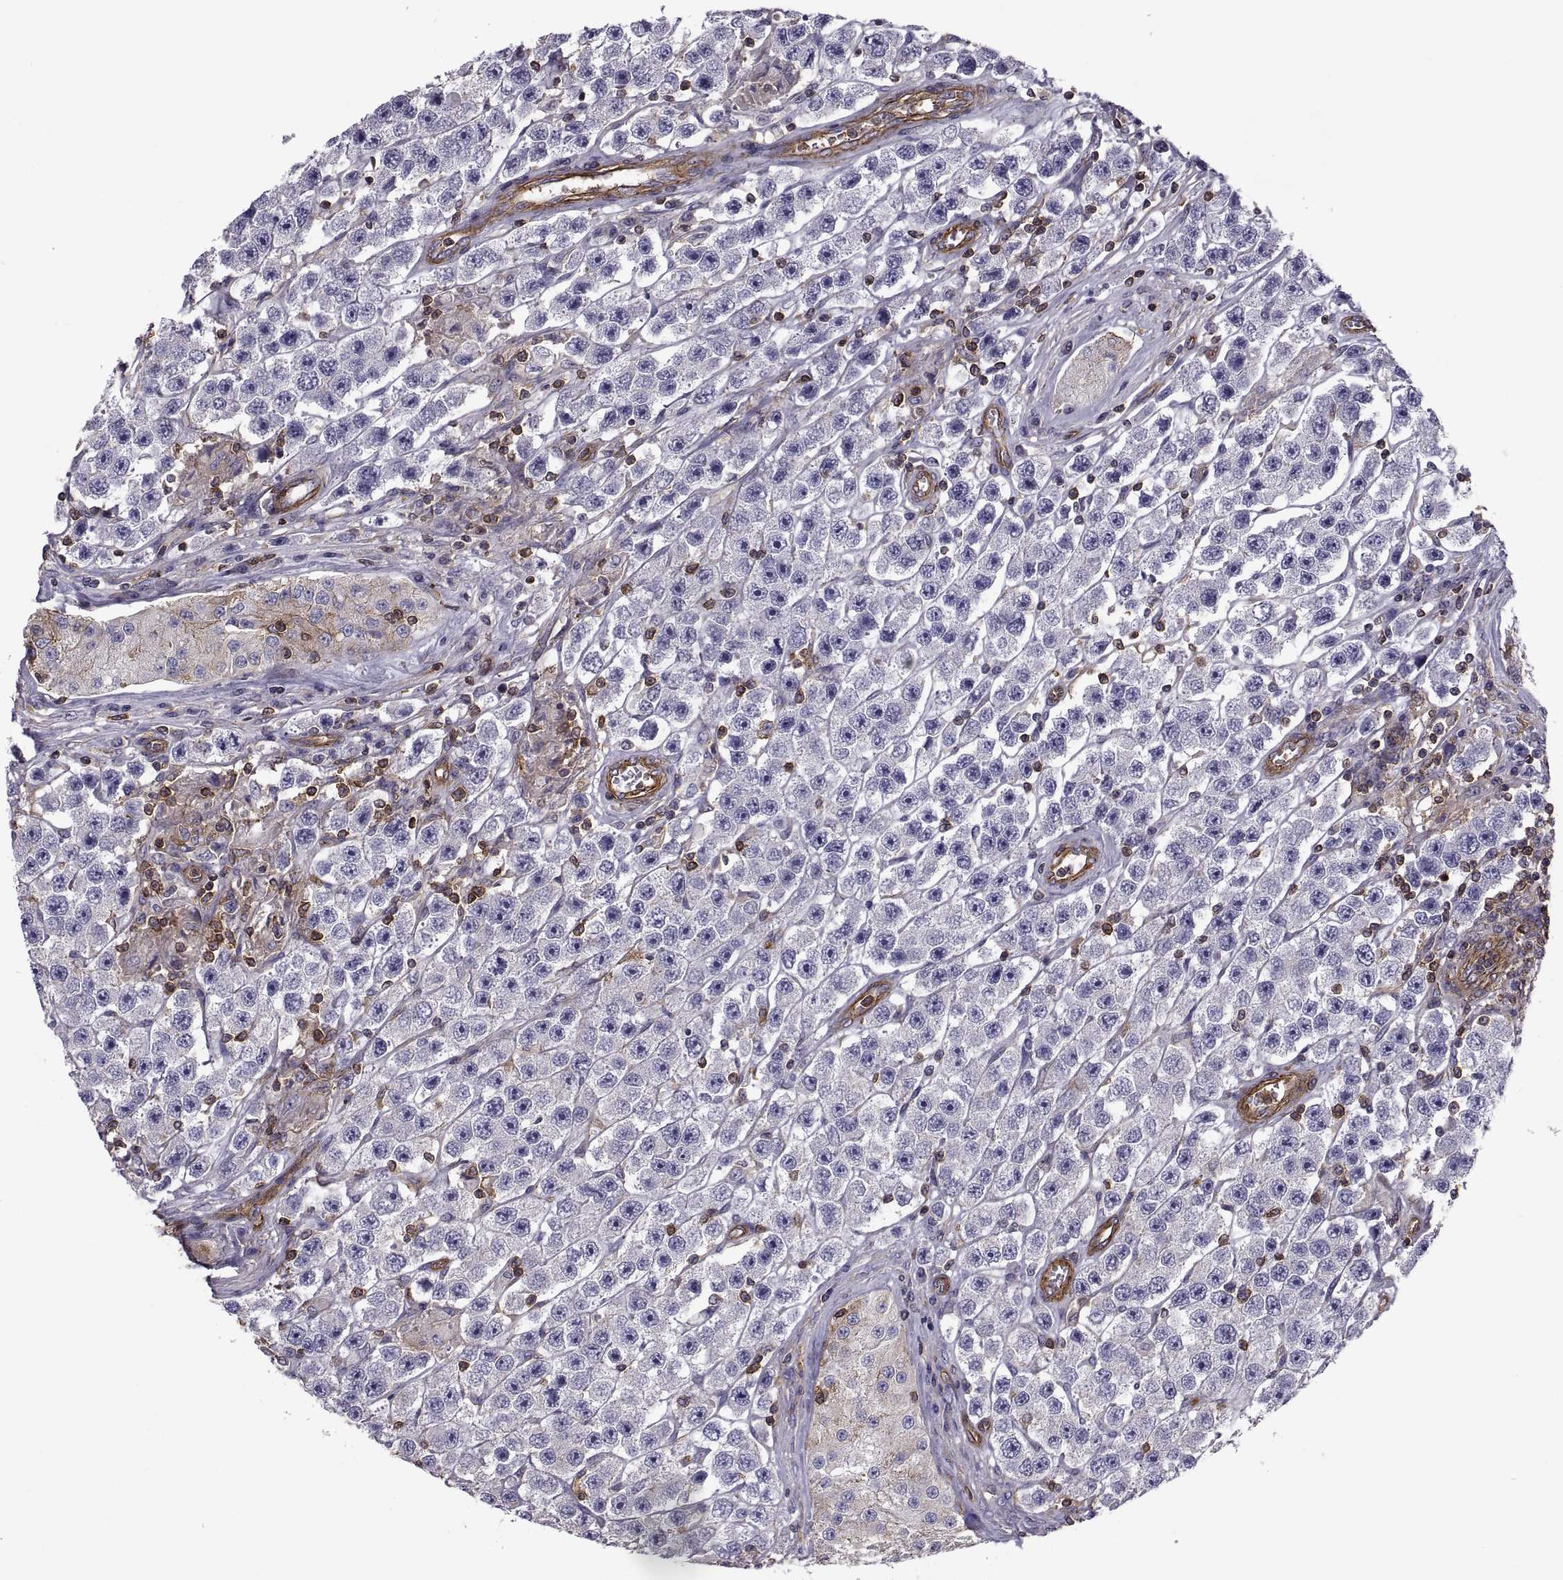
{"staining": {"intensity": "weak", "quantity": "<25%", "location": "cytoplasmic/membranous"}, "tissue": "testis cancer", "cell_type": "Tumor cells", "image_type": "cancer", "snomed": [{"axis": "morphology", "description": "Seminoma, NOS"}, {"axis": "topography", "description": "Testis"}], "caption": "The micrograph reveals no staining of tumor cells in testis cancer.", "gene": "MYH9", "patient": {"sex": "male", "age": 45}}